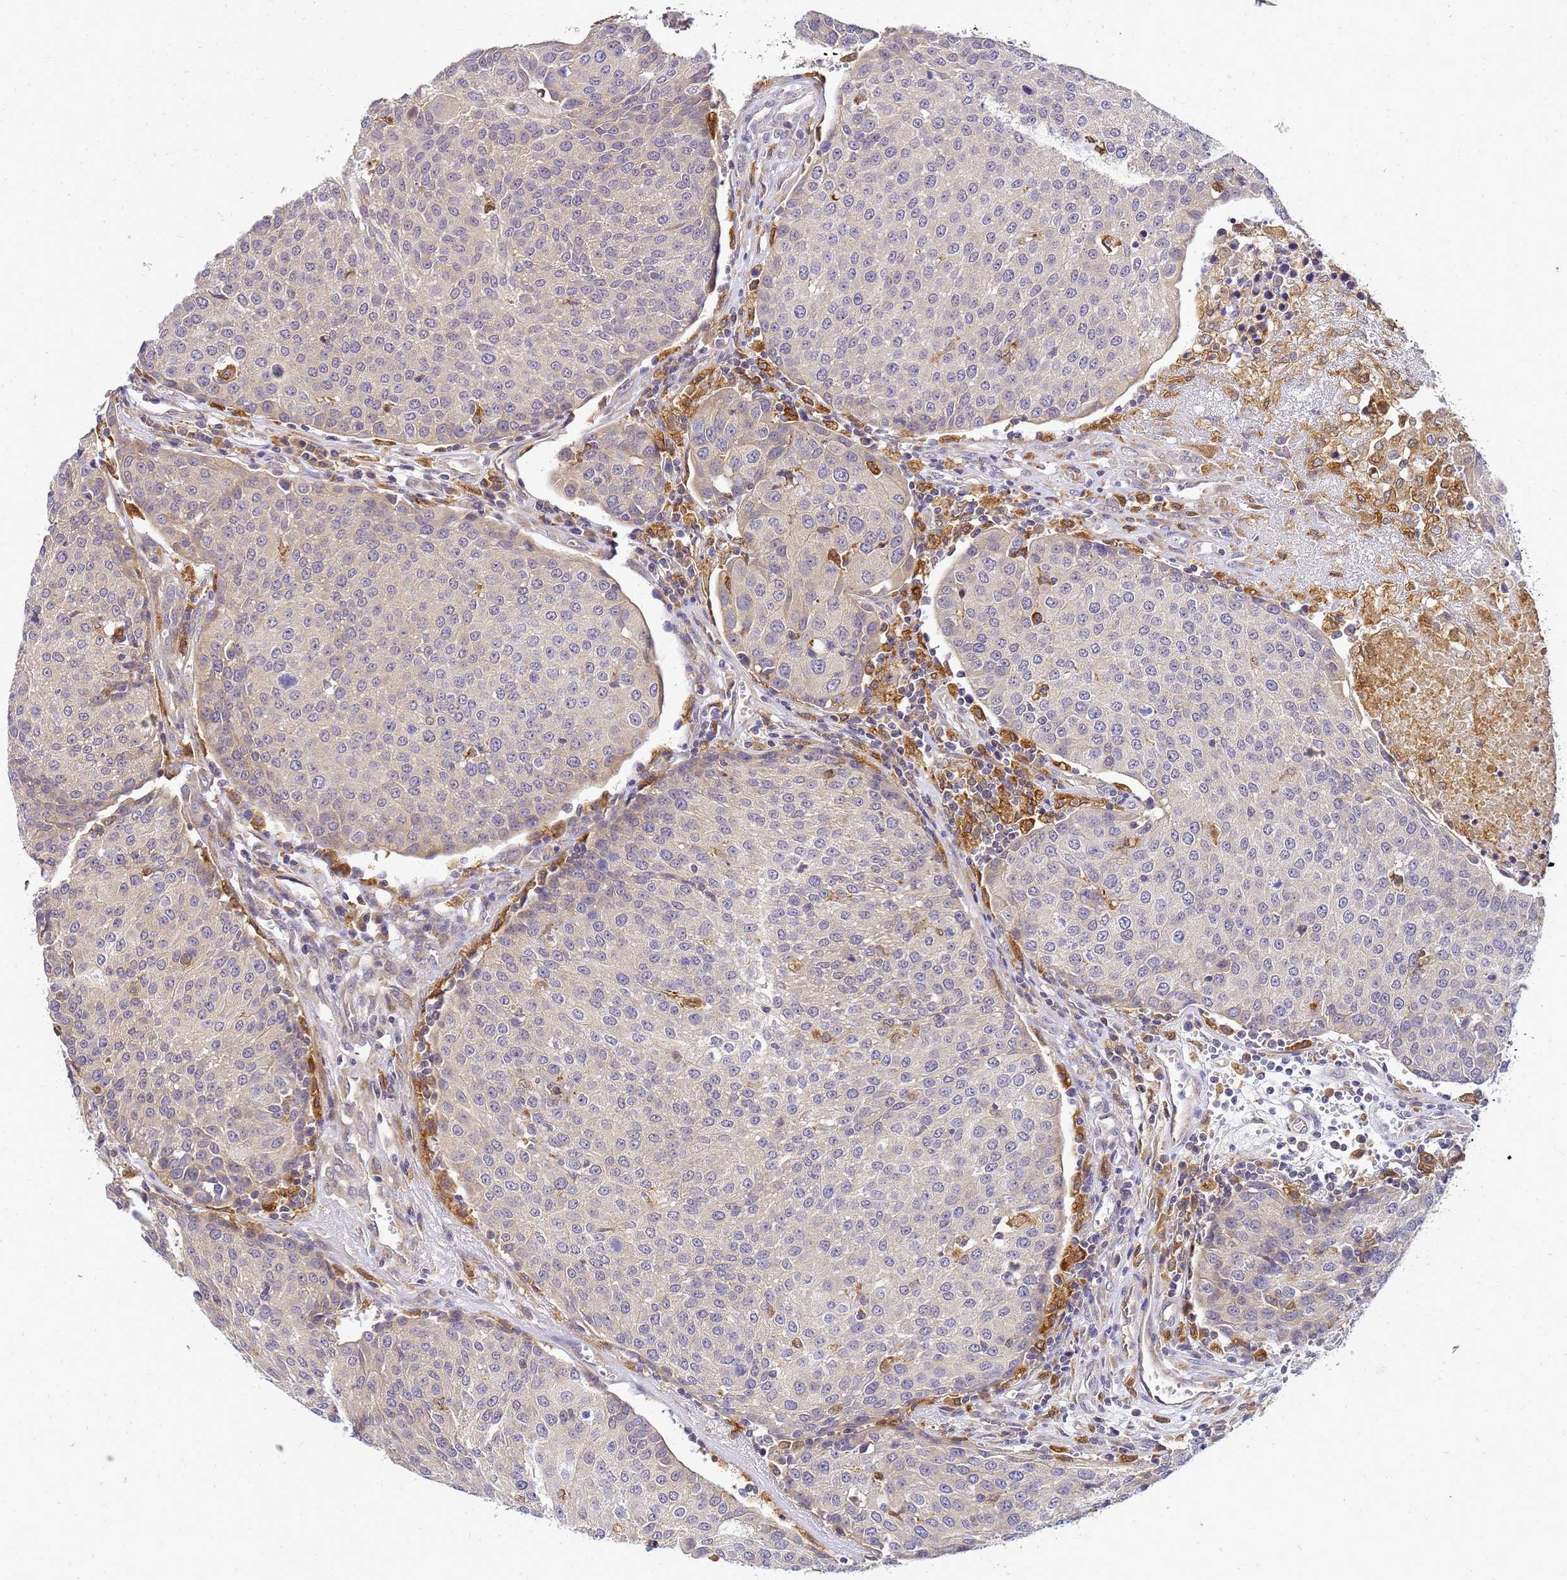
{"staining": {"intensity": "weak", "quantity": "<25%", "location": "cytoplasmic/membranous"}, "tissue": "urothelial cancer", "cell_type": "Tumor cells", "image_type": "cancer", "snomed": [{"axis": "morphology", "description": "Urothelial carcinoma, High grade"}, {"axis": "topography", "description": "Urinary bladder"}], "caption": "Immunohistochemistry (IHC) micrograph of neoplastic tissue: human urothelial cancer stained with DAB exhibits no significant protein positivity in tumor cells.", "gene": "ADPGK", "patient": {"sex": "female", "age": 85}}